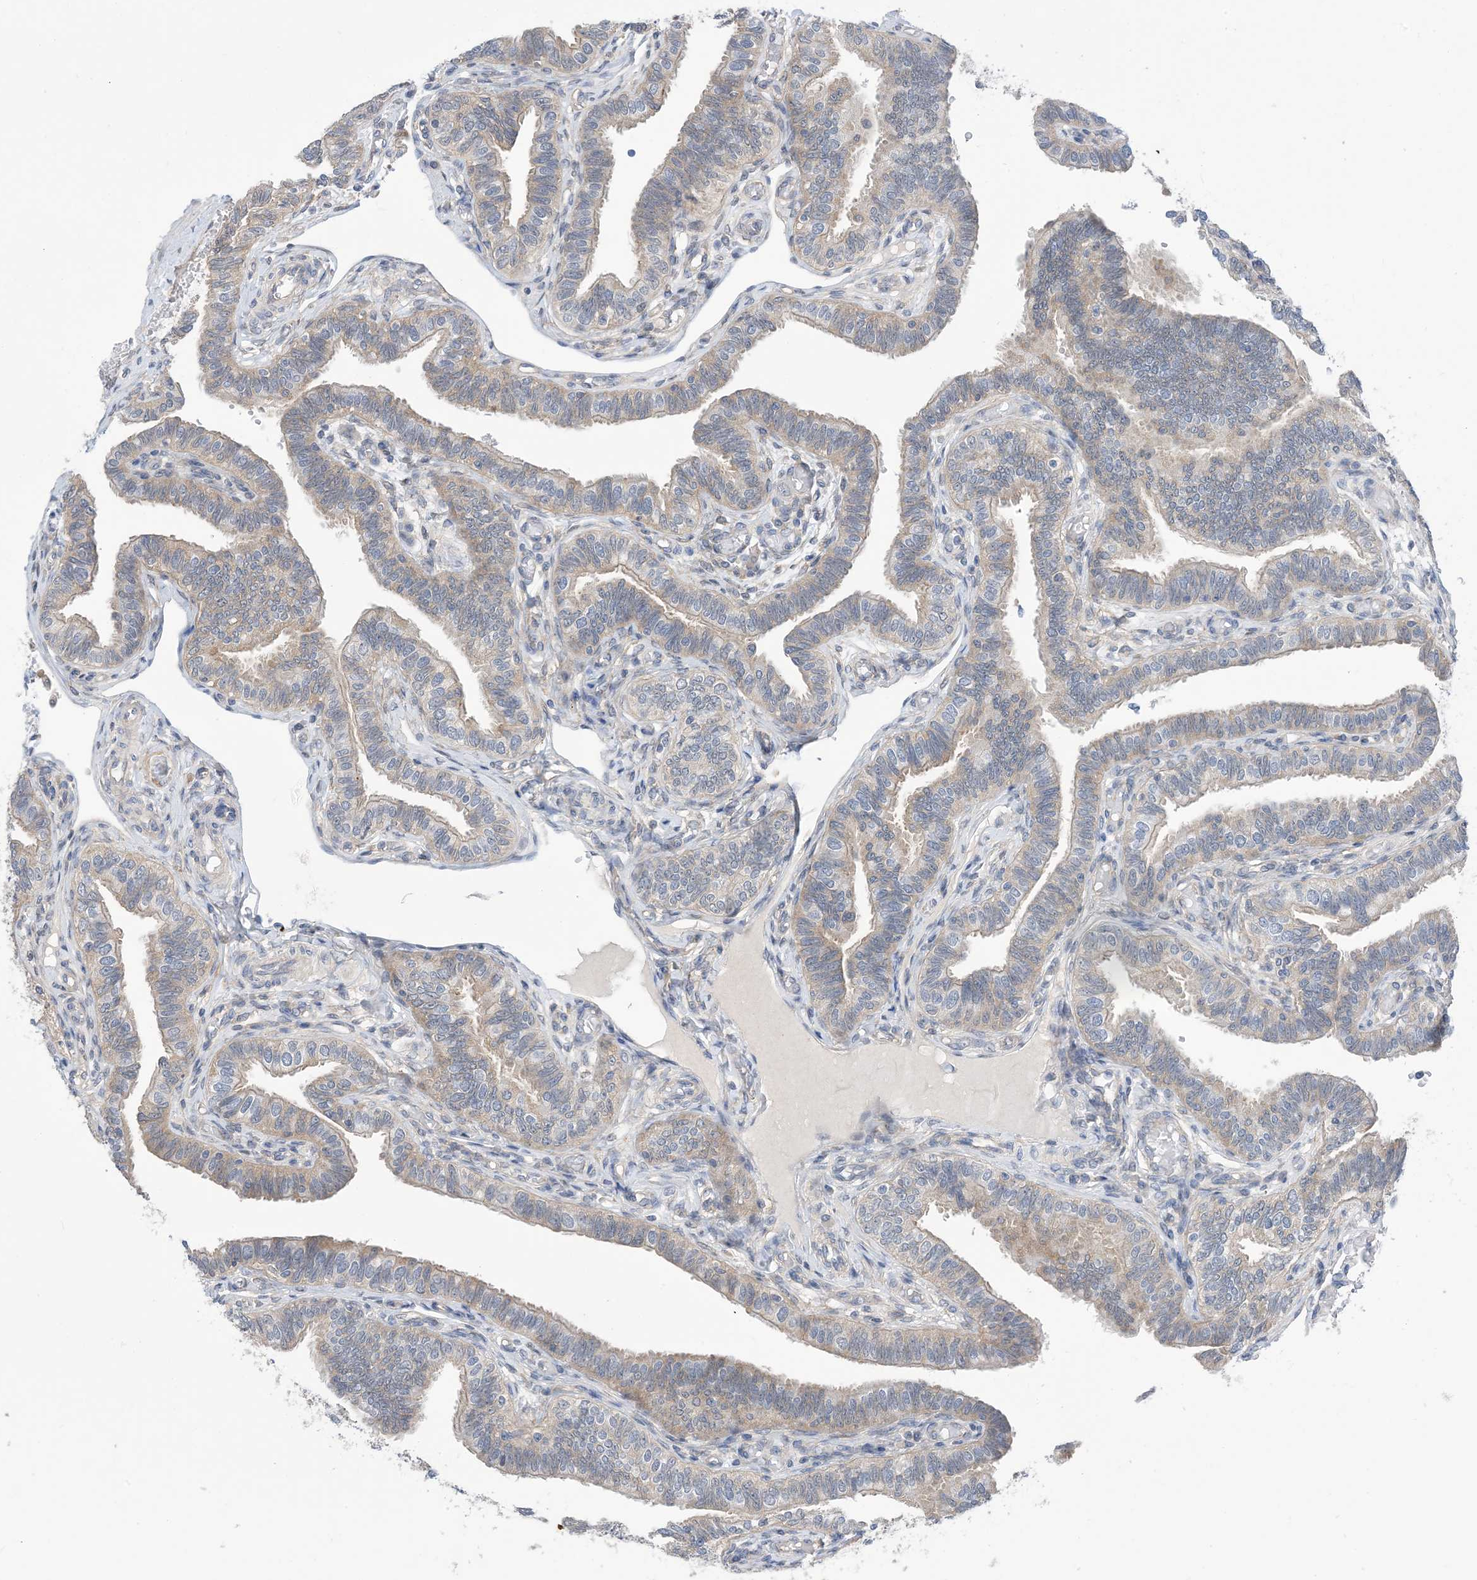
{"staining": {"intensity": "weak", "quantity": "<25%", "location": "cytoplasmic/membranous"}, "tissue": "fallopian tube", "cell_type": "Glandular cells", "image_type": "normal", "snomed": [{"axis": "morphology", "description": "Normal tissue, NOS"}, {"axis": "topography", "description": "Fallopian tube"}], "caption": "This is a histopathology image of IHC staining of normal fallopian tube, which shows no expression in glandular cells.", "gene": "EHBP1", "patient": {"sex": "female", "age": 39}}